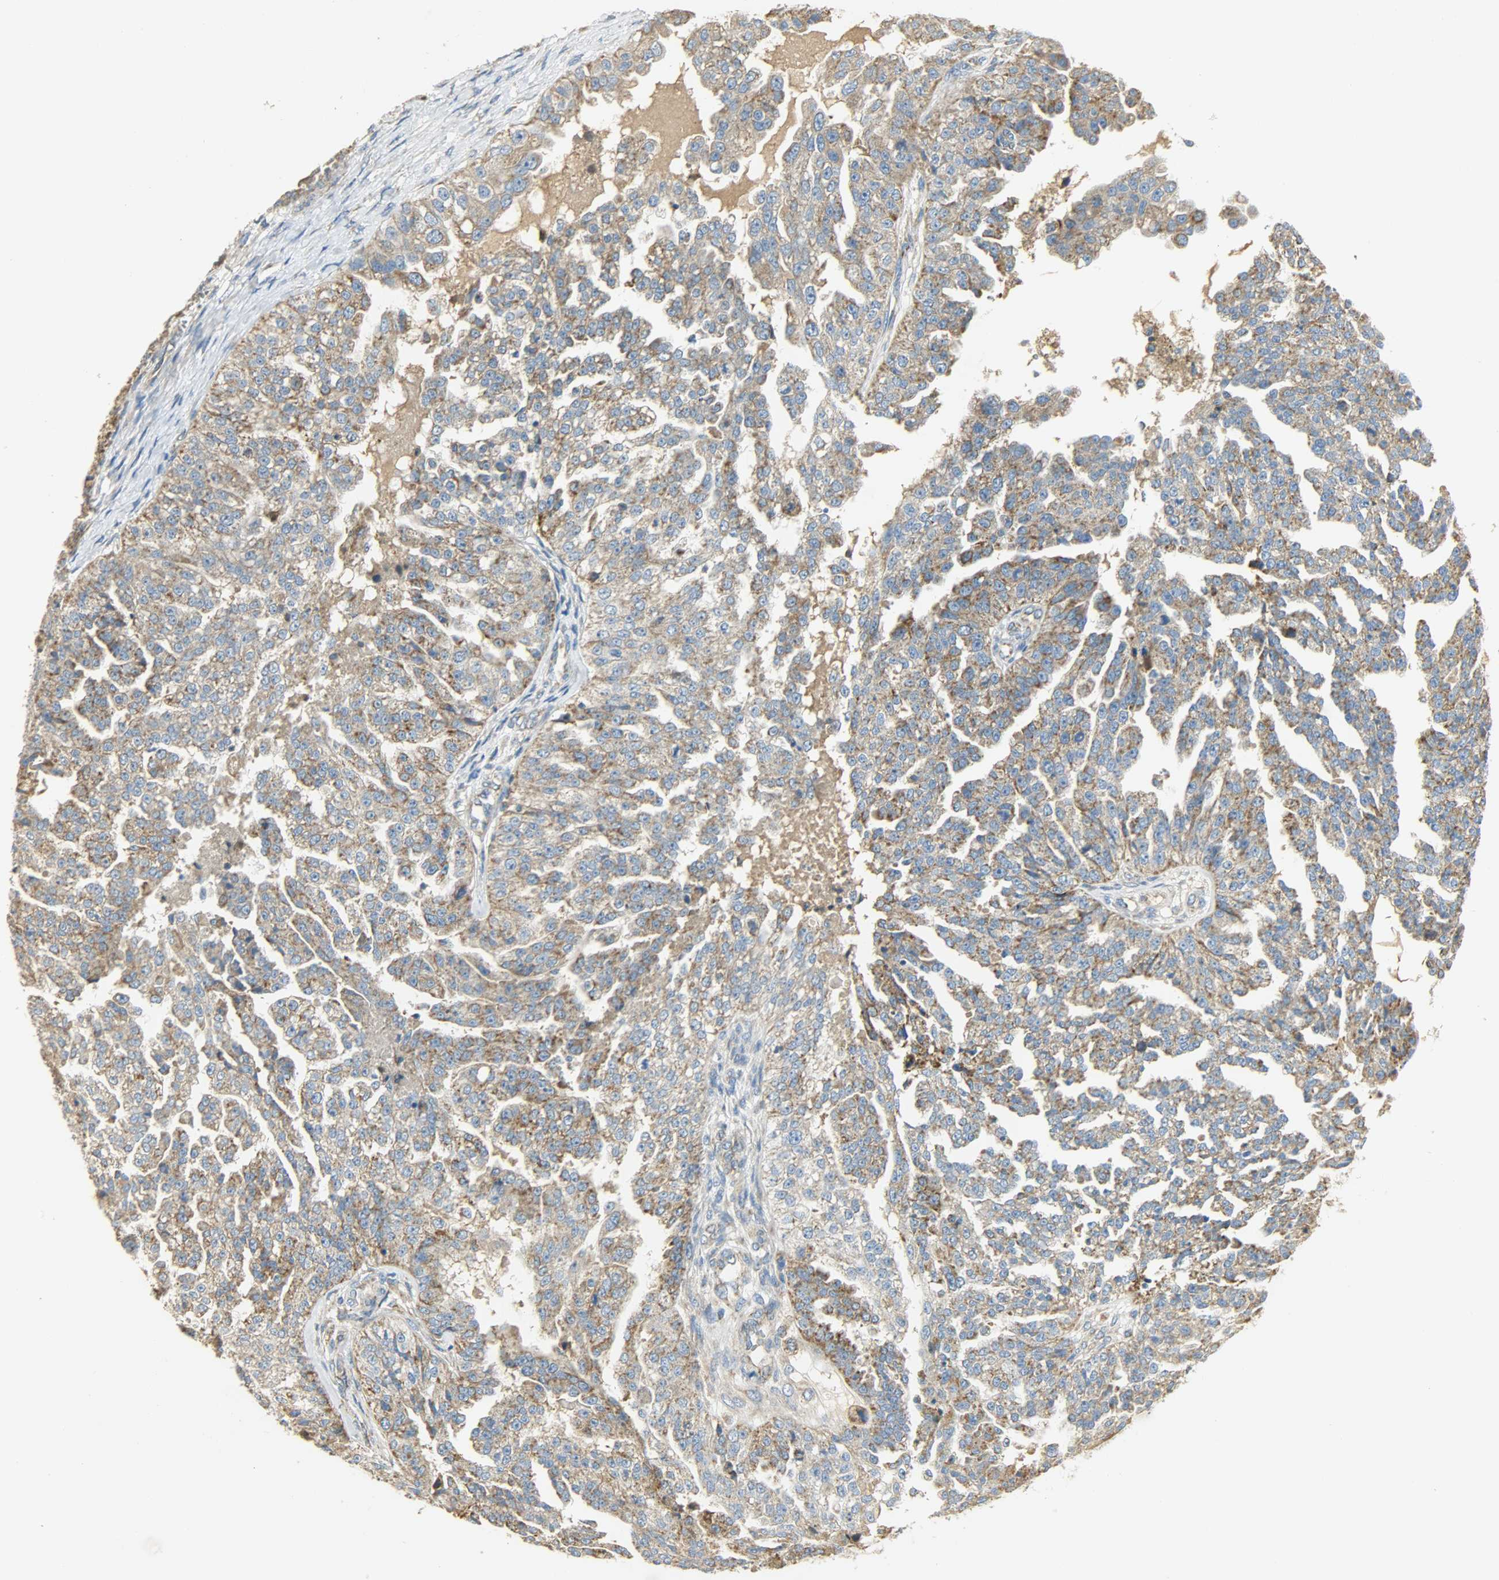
{"staining": {"intensity": "moderate", "quantity": ">75%", "location": "cytoplasmic/membranous"}, "tissue": "ovarian cancer", "cell_type": "Tumor cells", "image_type": "cancer", "snomed": [{"axis": "morphology", "description": "Cystadenocarcinoma, serous, NOS"}, {"axis": "topography", "description": "Ovary"}], "caption": "This histopathology image exhibits immunohistochemistry (IHC) staining of ovarian serous cystadenocarcinoma, with medium moderate cytoplasmic/membranous positivity in about >75% of tumor cells.", "gene": "NNT", "patient": {"sex": "female", "age": 58}}